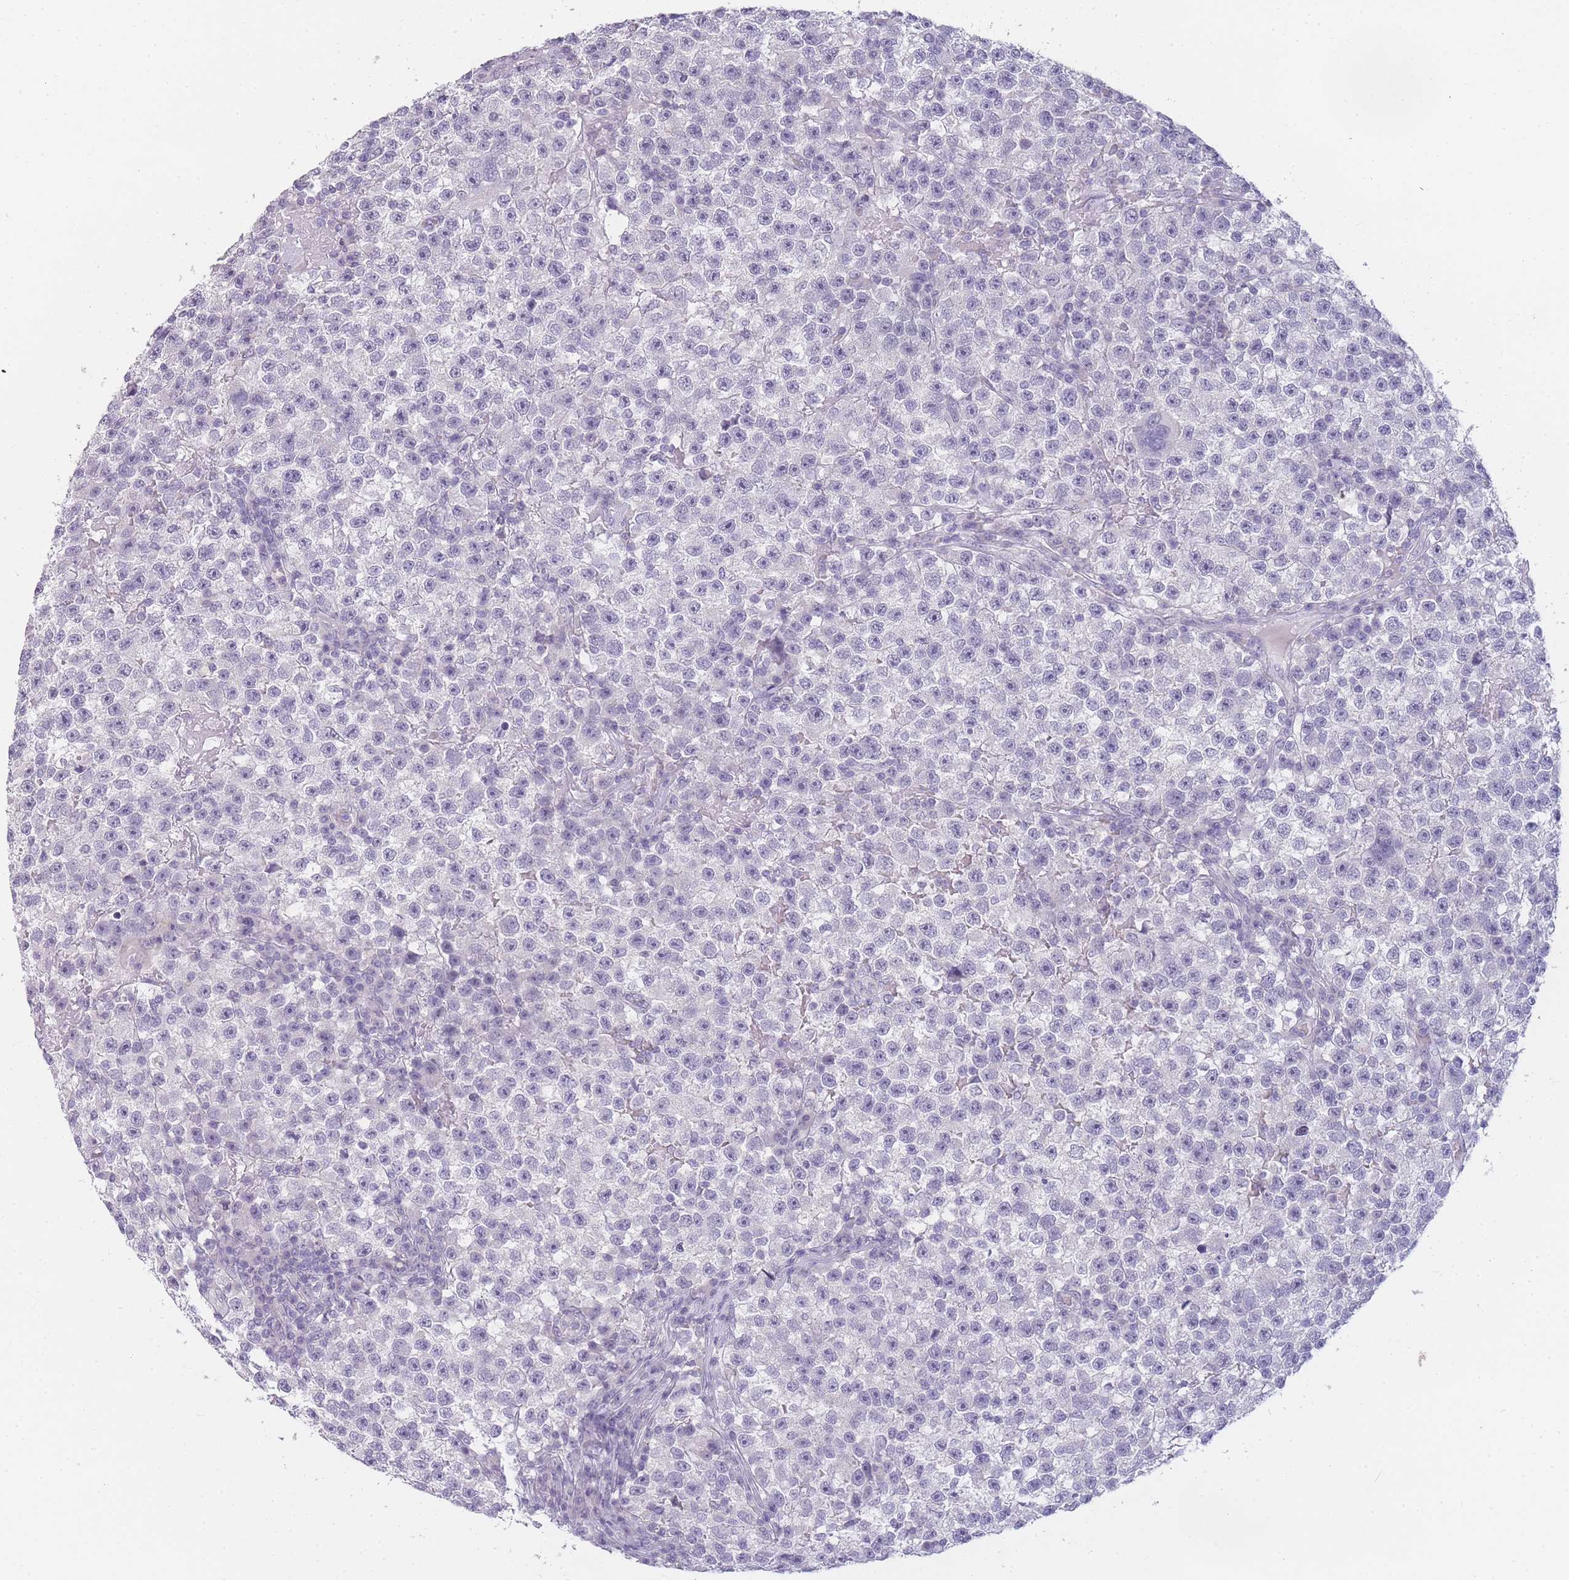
{"staining": {"intensity": "negative", "quantity": "none", "location": "none"}, "tissue": "testis cancer", "cell_type": "Tumor cells", "image_type": "cancer", "snomed": [{"axis": "morphology", "description": "Seminoma, NOS"}, {"axis": "topography", "description": "Testis"}], "caption": "High power microscopy histopathology image of an immunohistochemistry micrograph of seminoma (testis), revealing no significant staining in tumor cells.", "gene": "INS", "patient": {"sex": "male", "age": 22}}